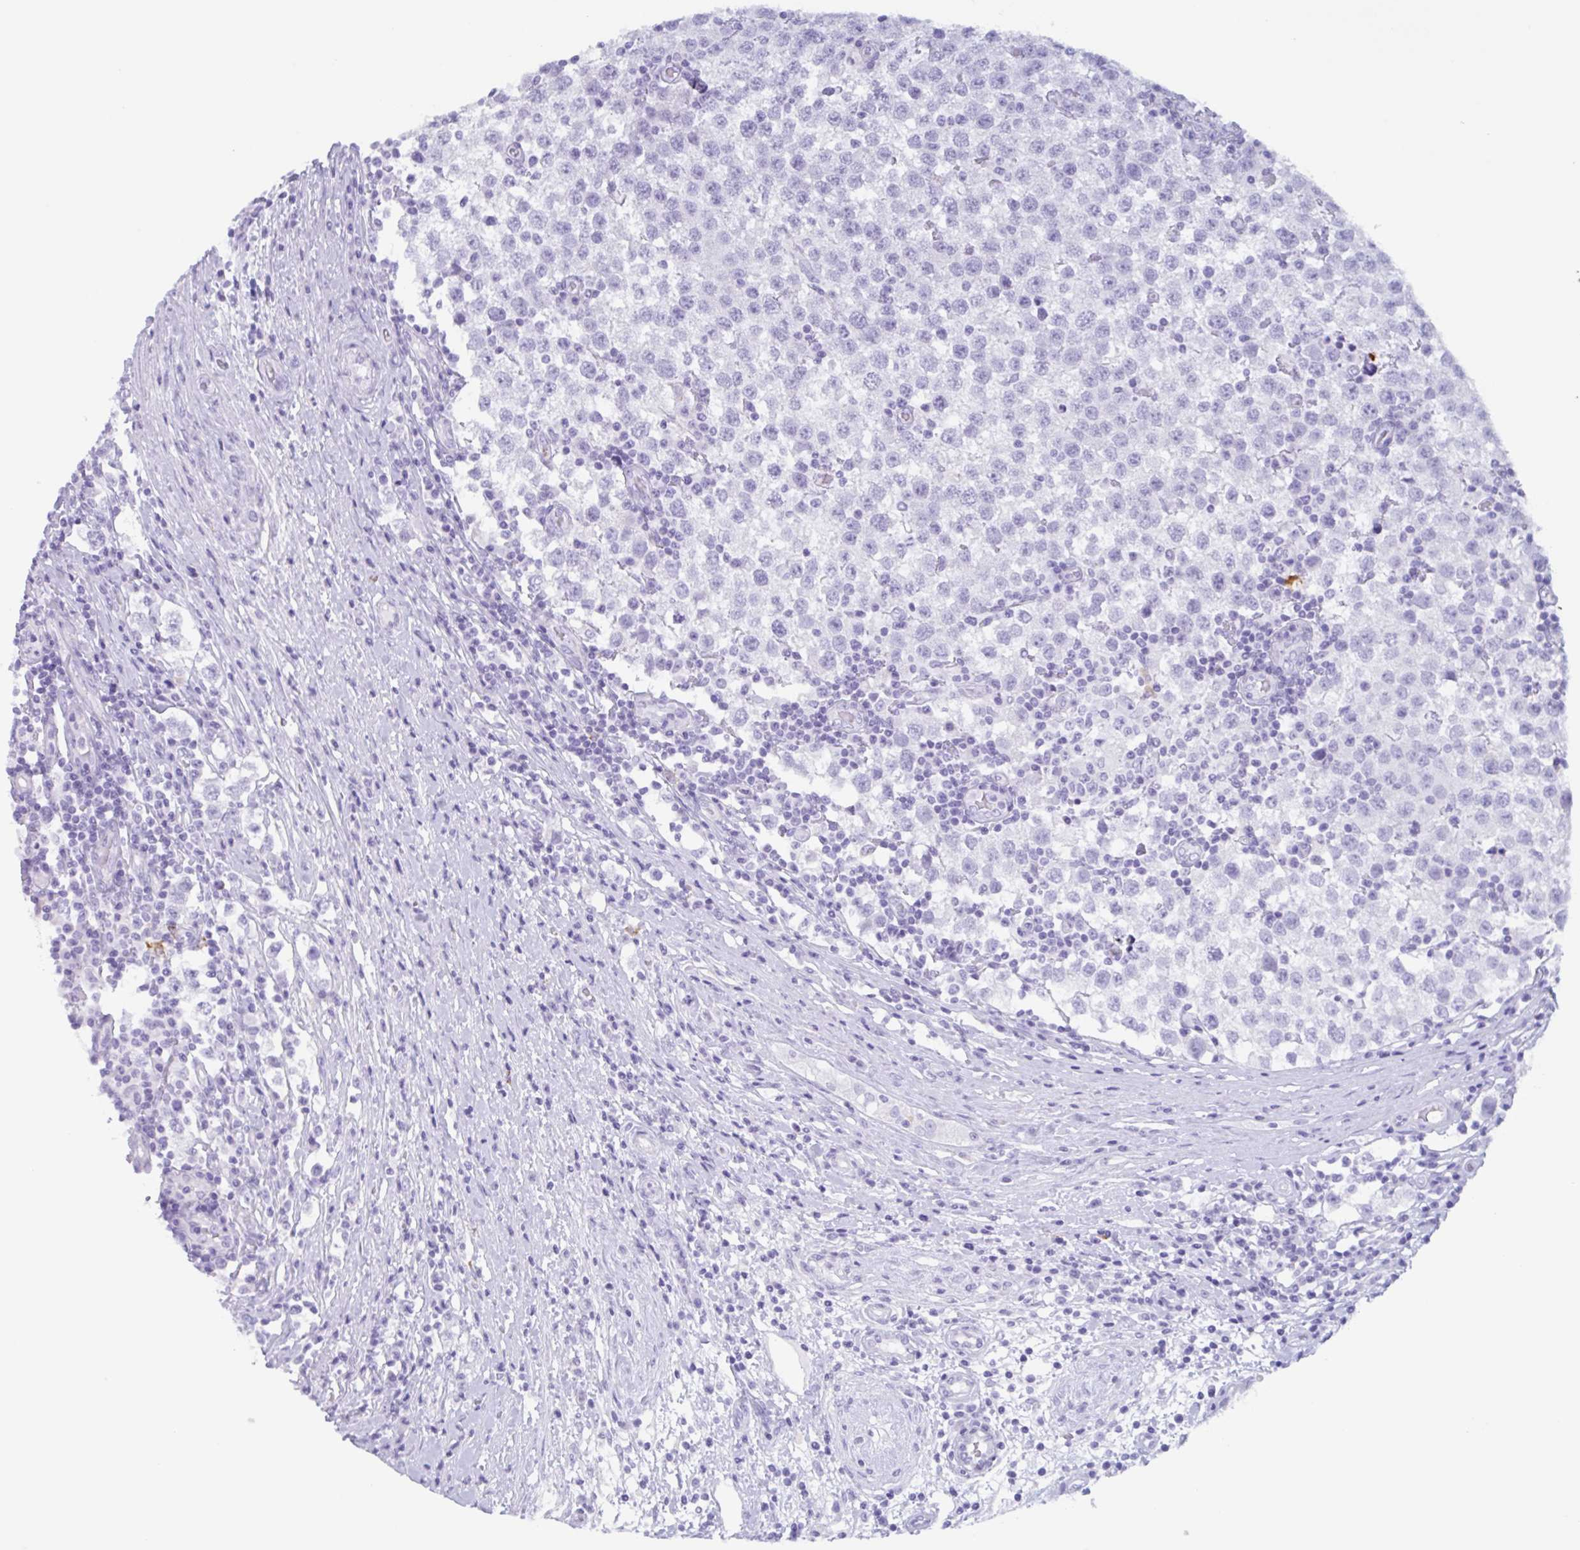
{"staining": {"intensity": "negative", "quantity": "none", "location": "none"}, "tissue": "testis cancer", "cell_type": "Tumor cells", "image_type": "cancer", "snomed": [{"axis": "morphology", "description": "Seminoma, NOS"}, {"axis": "topography", "description": "Testis"}], "caption": "The immunohistochemistry micrograph has no significant positivity in tumor cells of testis seminoma tissue.", "gene": "DTWD2", "patient": {"sex": "male", "age": 34}}